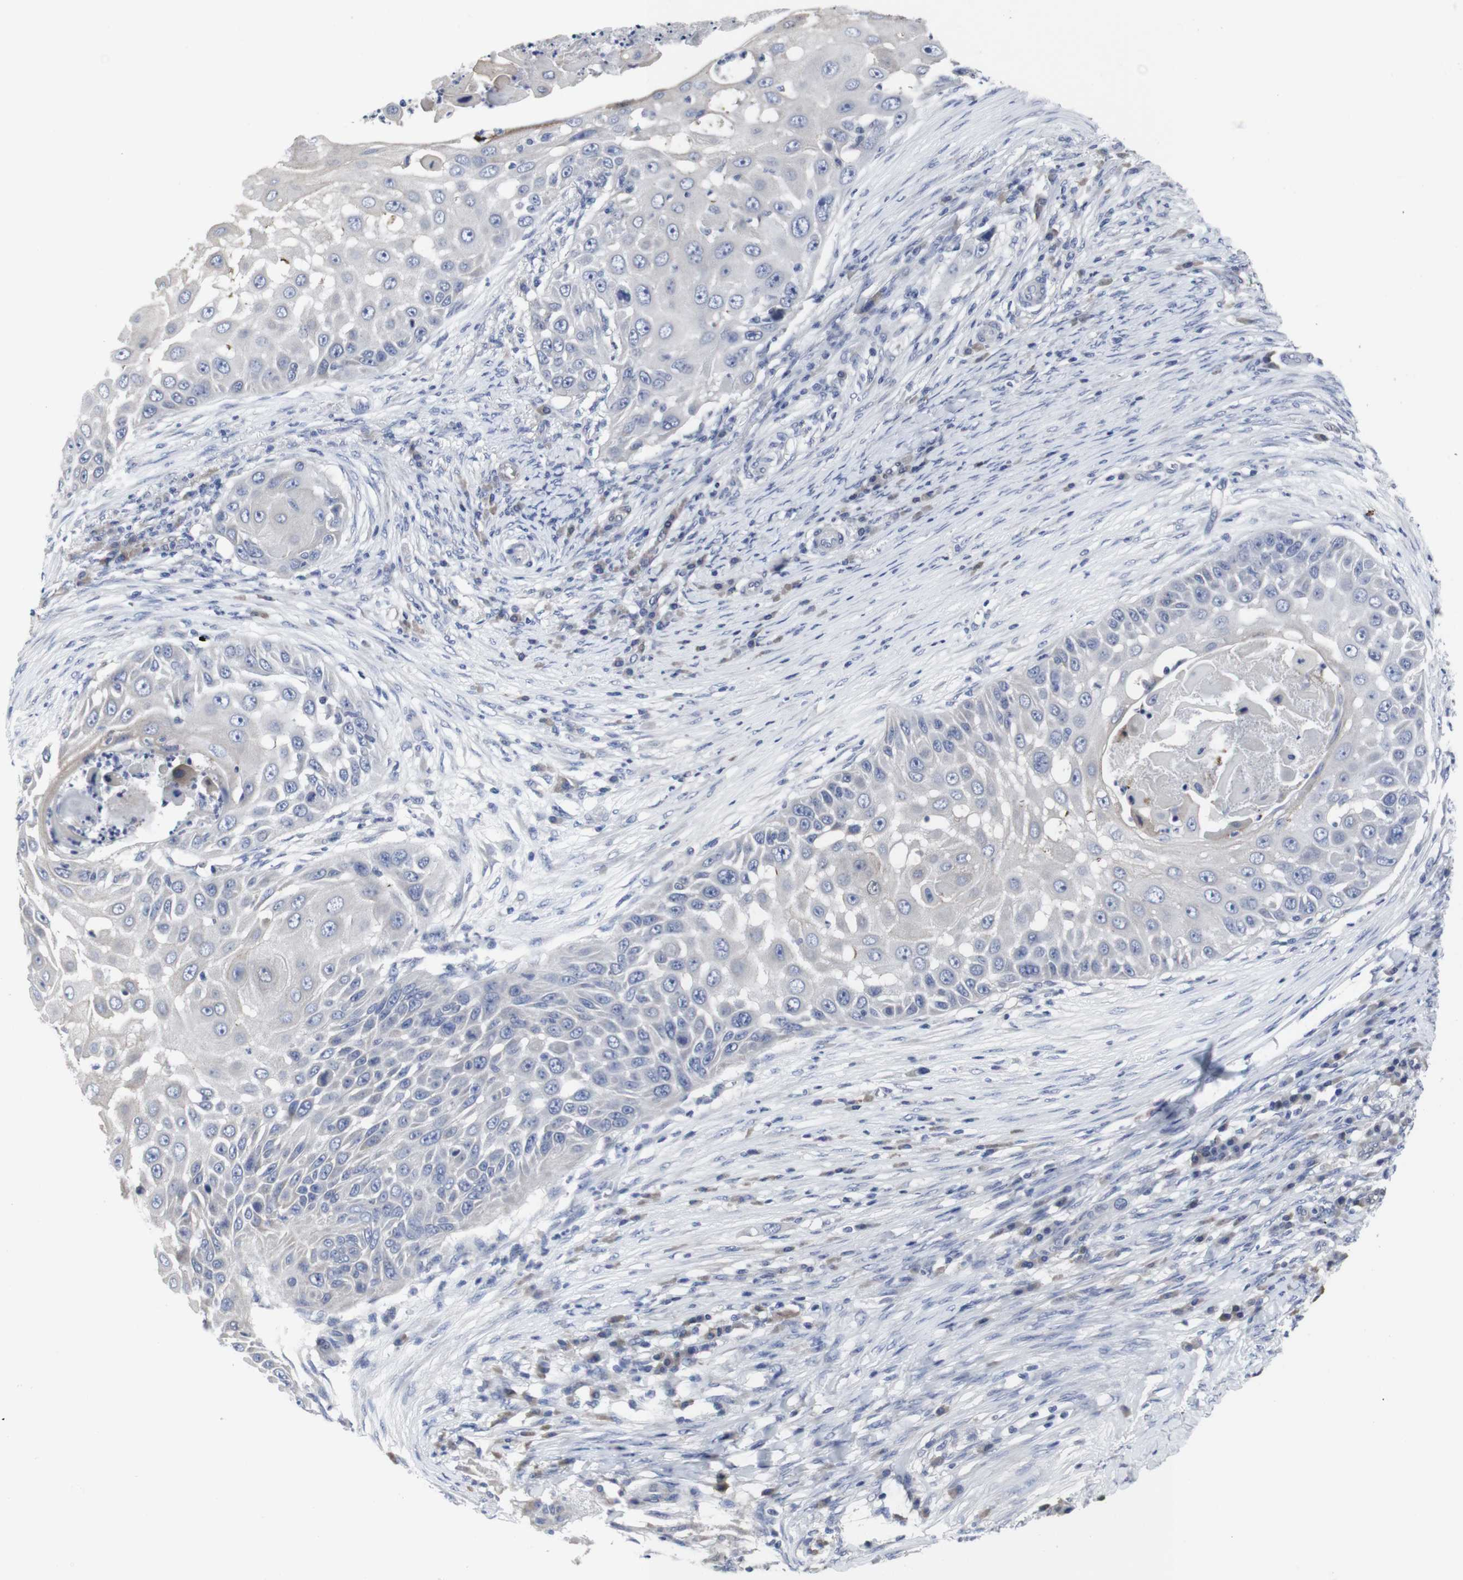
{"staining": {"intensity": "negative", "quantity": "none", "location": "none"}, "tissue": "skin cancer", "cell_type": "Tumor cells", "image_type": "cancer", "snomed": [{"axis": "morphology", "description": "Squamous cell carcinoma, NOS"}, {"axis": "topography", "description": "Skin"}], "caption": "Image shows no significant protein expression in tumor cells of squamous cell carcinoma (skin).", "gene": "SNCG", "patient": {"sex": "female", "age": 44}}